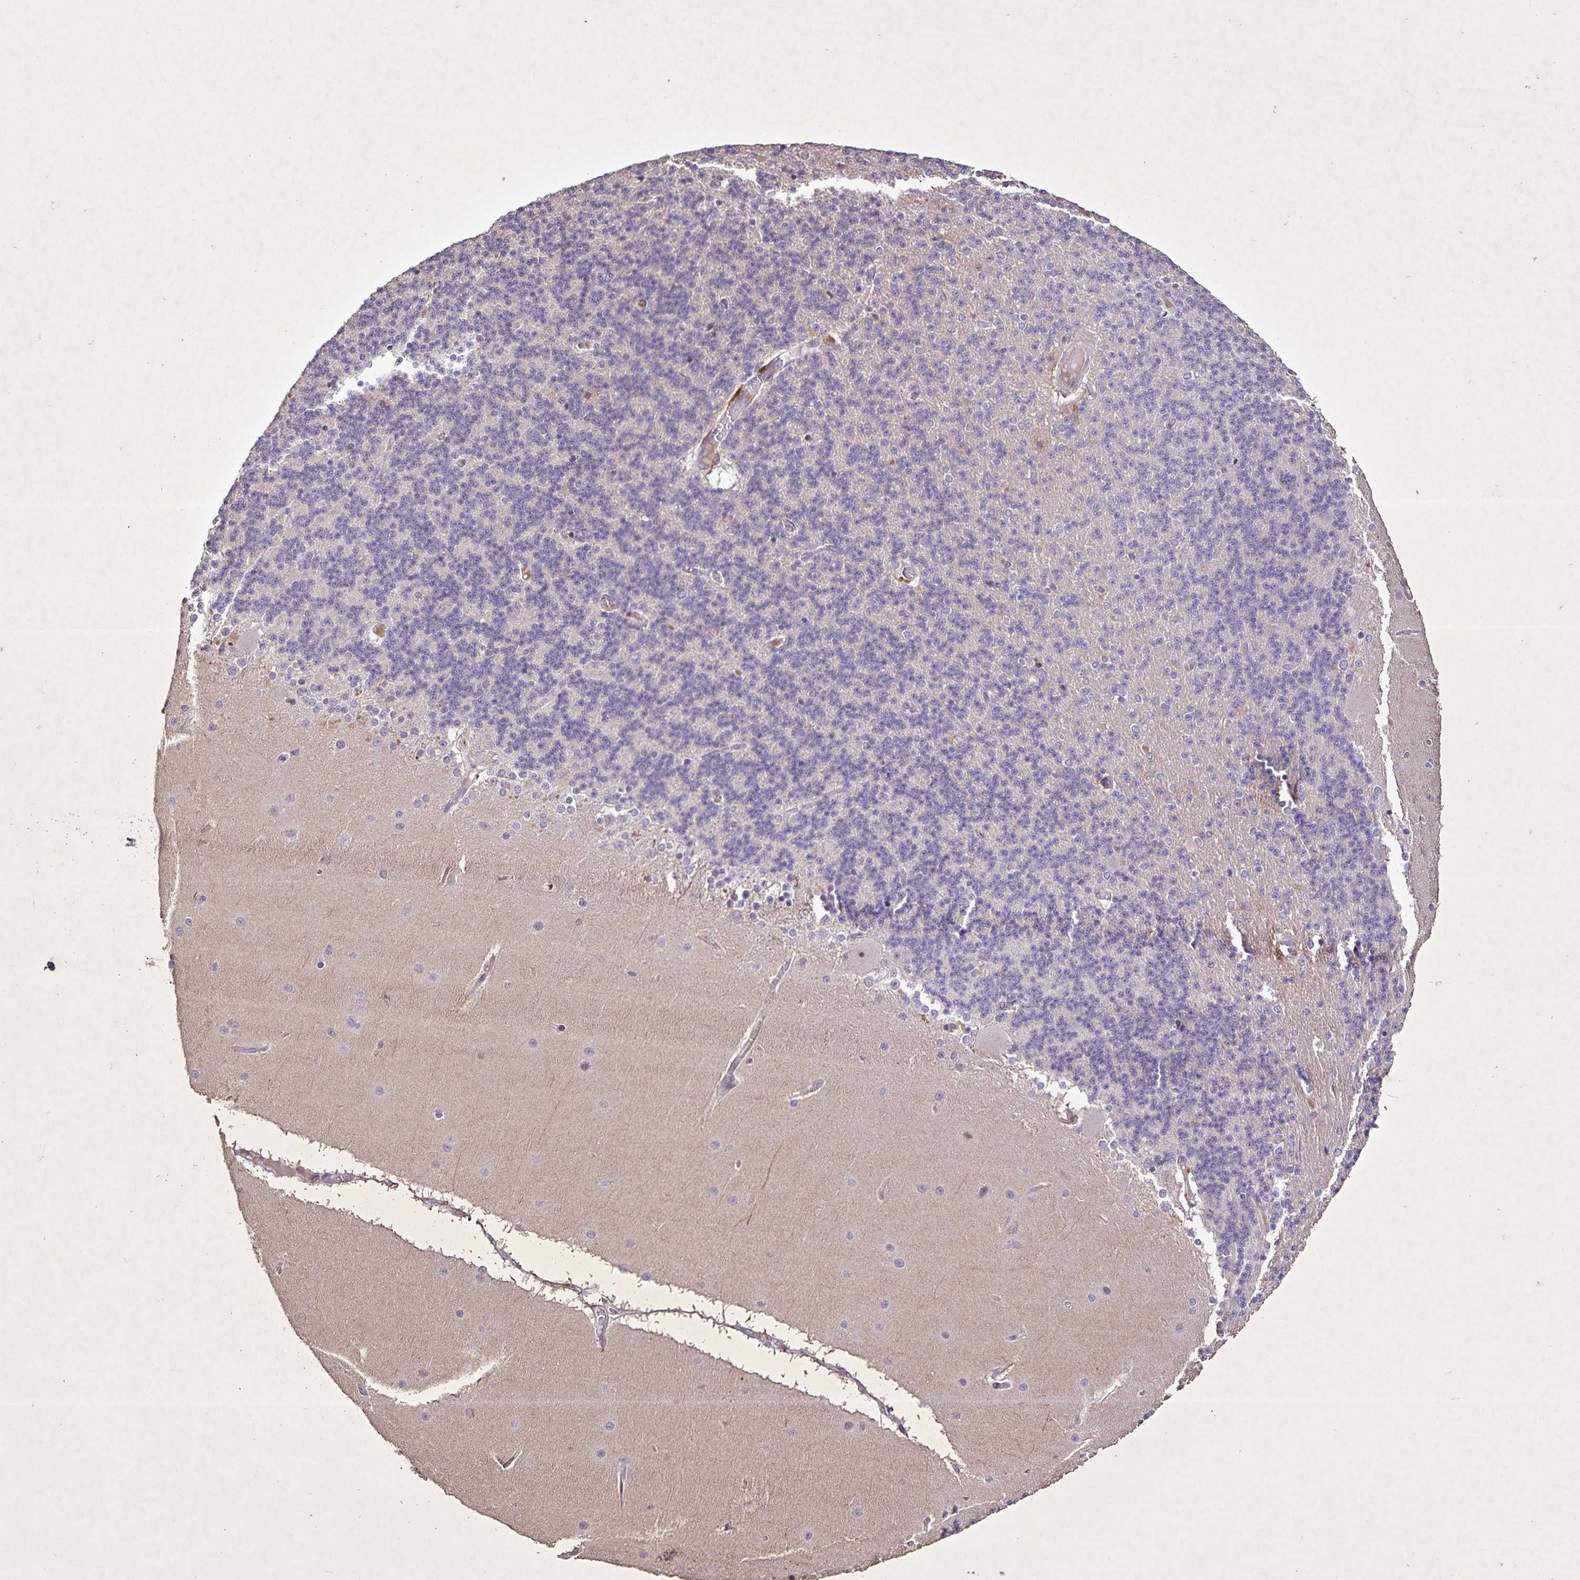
{"staining": {"intensity": "negative", "quantity": "none", "location": "none"}, "tissue": "cerebellum", "cell_type": "Cells in granular layer", "image_type": "normal", "snomed": [{"axis": "morphology", "description": "Normal tissue, NOS"}, {"axis": "topography", "description": "Cerebellum"}], "caption": "Human cerebellum stained for a protein using immunohistochemistry (IHC) demonstrates no positivity in cells in granular layer.", "gene": "GDF2", "patient": {"sex": "female", "age": 54}}